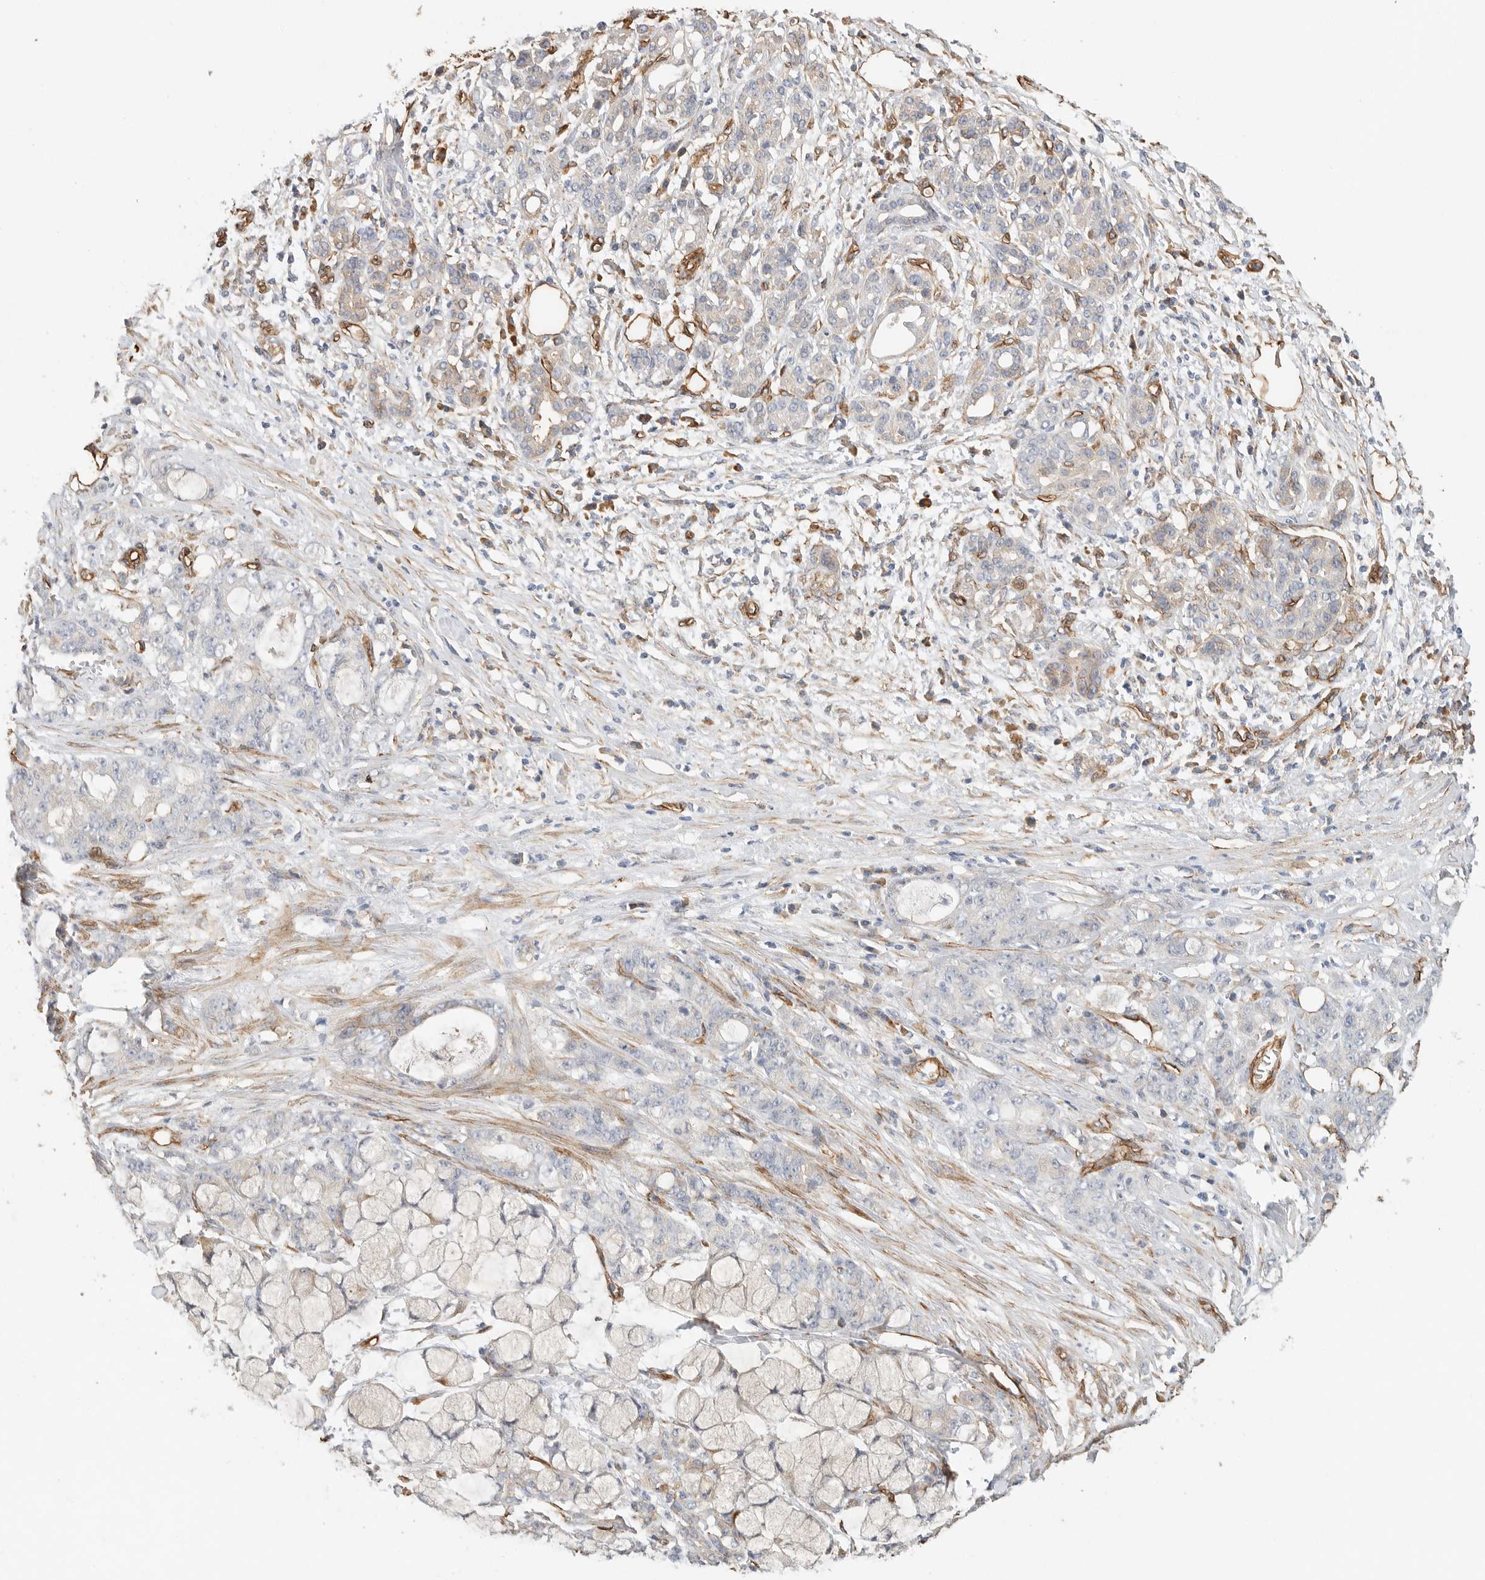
{"staining": {"intensity": "negative", "quantity": "none", "location": "none"}, "tissue": "pancreatic cancer", "cell_type": "Tumor cells", "image_type": "cancer", "snomed": [{"axis": "morphology", "description": "Adenocarcinoma, NOS"}, {"axis": "topography", "description": "Pancreas"}], "caption": "Pancreatic adenocarcinoma was stained to show a protein in brown. There is no significant staining in tumor cells.", "gene": "JMJD4", "patient": {"sex": "female", "age": 73}}